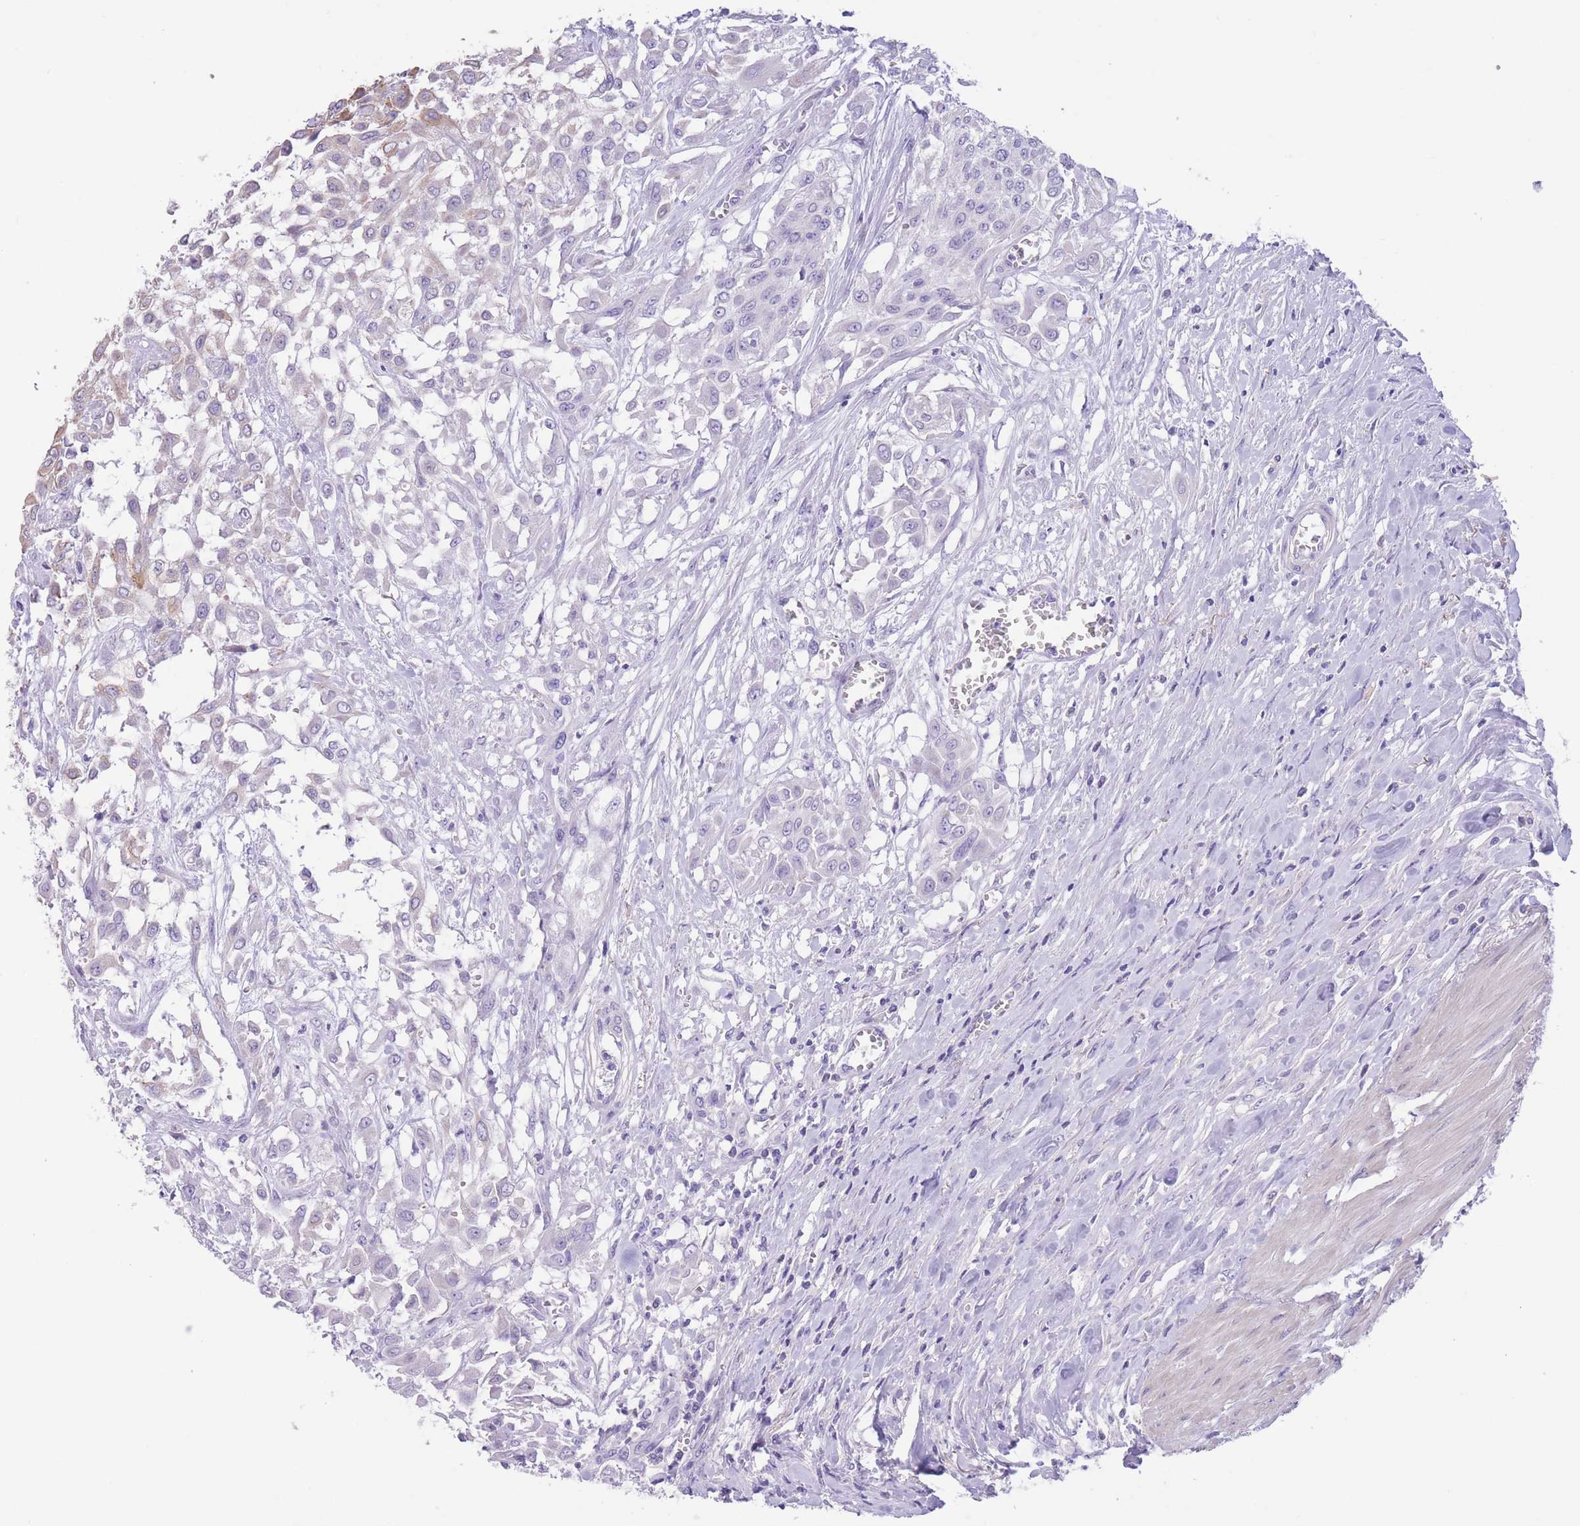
{"staining": {"intensity": "weak", "quantity": "<25%", "location": "cytoplasmic/membranous"}, "tissue": "urothelial cancer", "cell_type": "Tumor cells", "image_type": "cancer", "snomed": [{"axis": "morphology", "description": "Urothelial carcinoma, High grade"}, {"axis": "topography", "description": "Urinary bladder"}], "caption": "High magnification brightfield microscopy of high-grade urothelial carcinoma stained with DAB (brown) and counterstained with hematoxylin (blue): tumor cells show no significant staining.", "gene": "RAI2", "patient": {"sex": "male", "age": 57}}